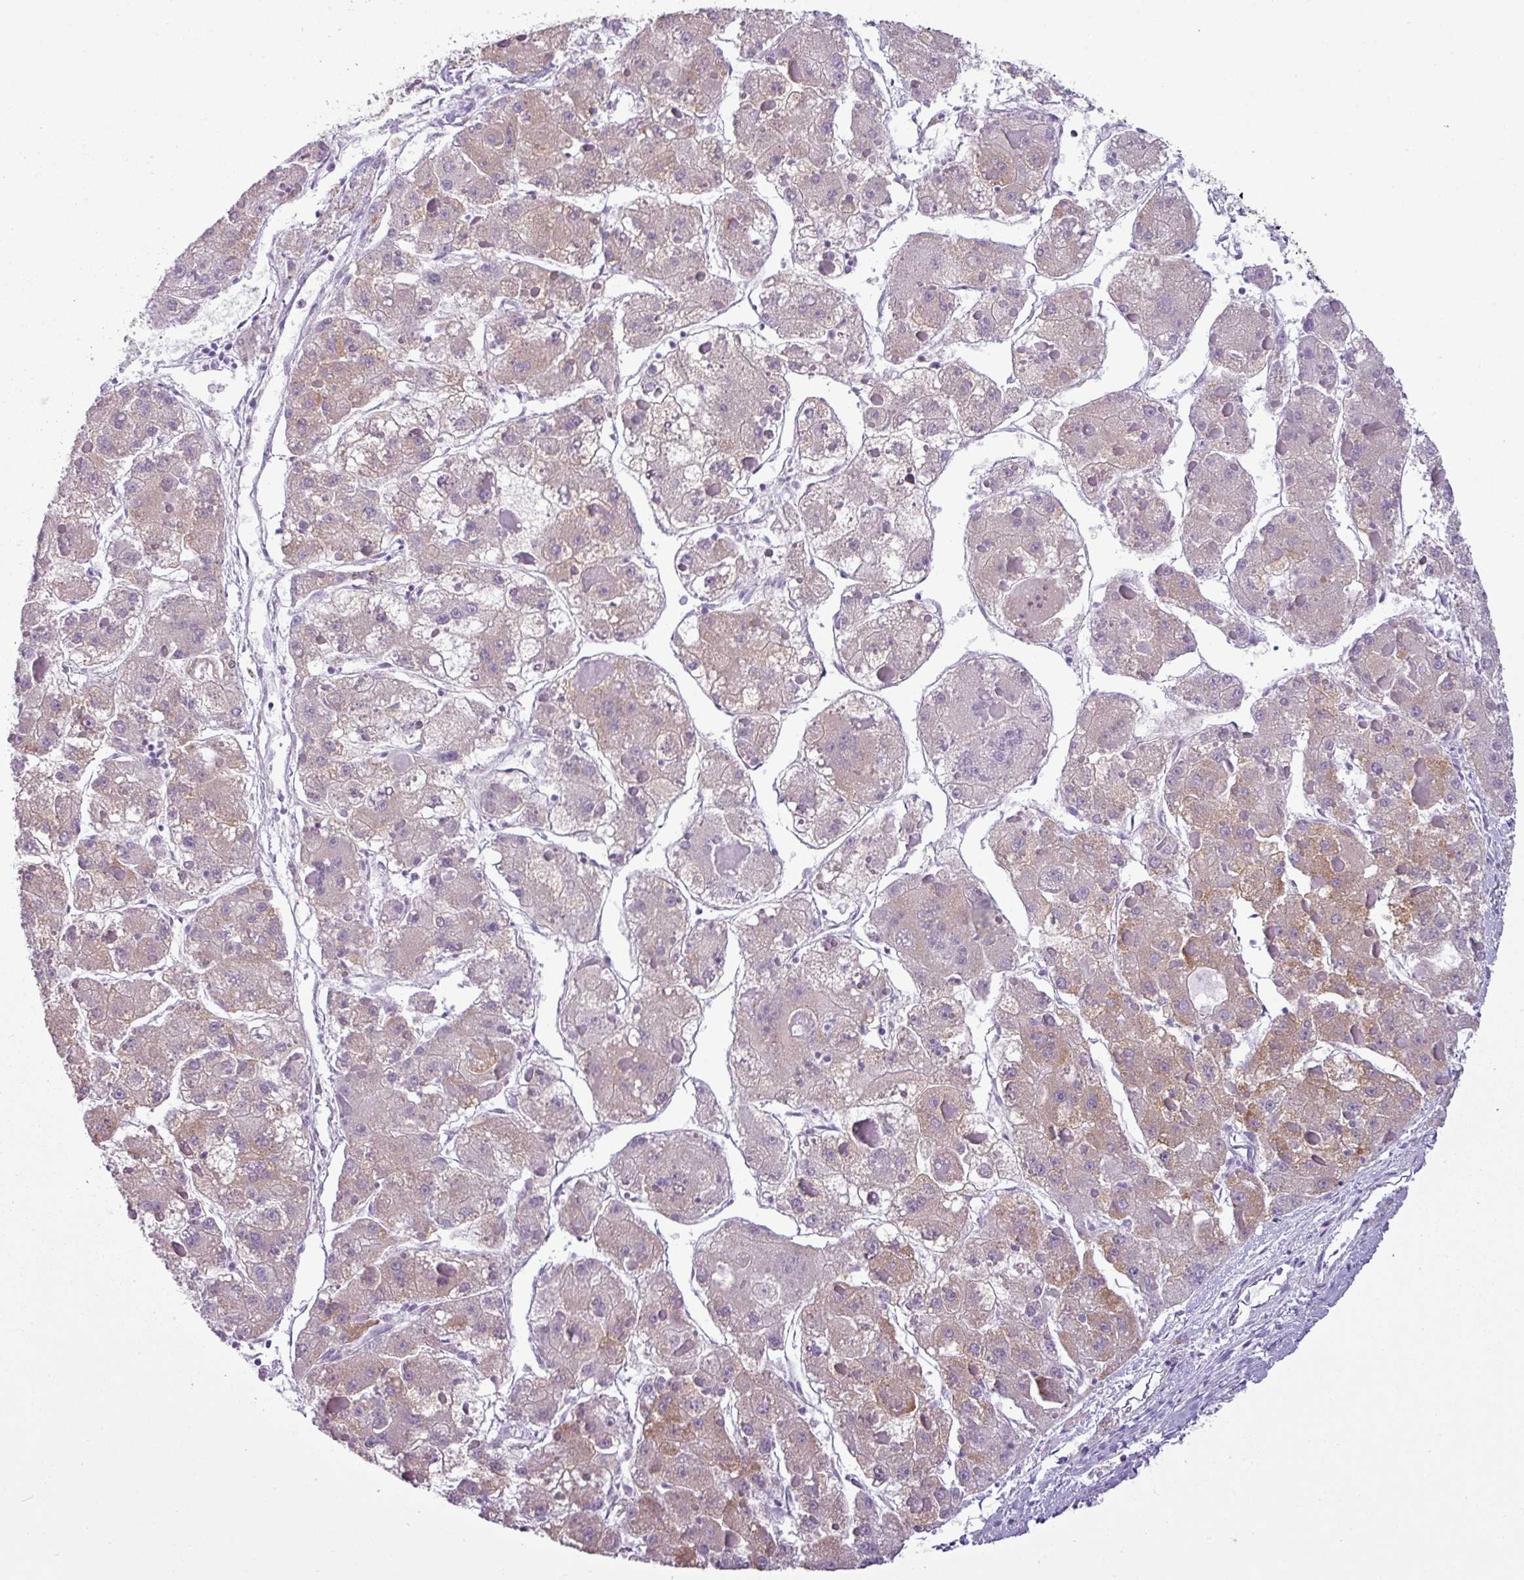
{"staining": {"intensity": "moderate", "quantity": "25%-75%", "location": "cytoplasmic/membranous"}, "tissue": "liver cancer", "cell_type": "Tumor cells", "image_type": "cancer", "snomed": [{"axis": "morphology", "description": "Carcinoma, Hepatocellular, NOS"}, {"axis": "topography", "description": "Liver"}], "caption": "Hepatocellular carcinoma (liver) stained with a protein marker demonstrates moderate staining in tumor cells.", "gene": "TOR1AIP2", "patient": {"sex": "female", "age": 73}}